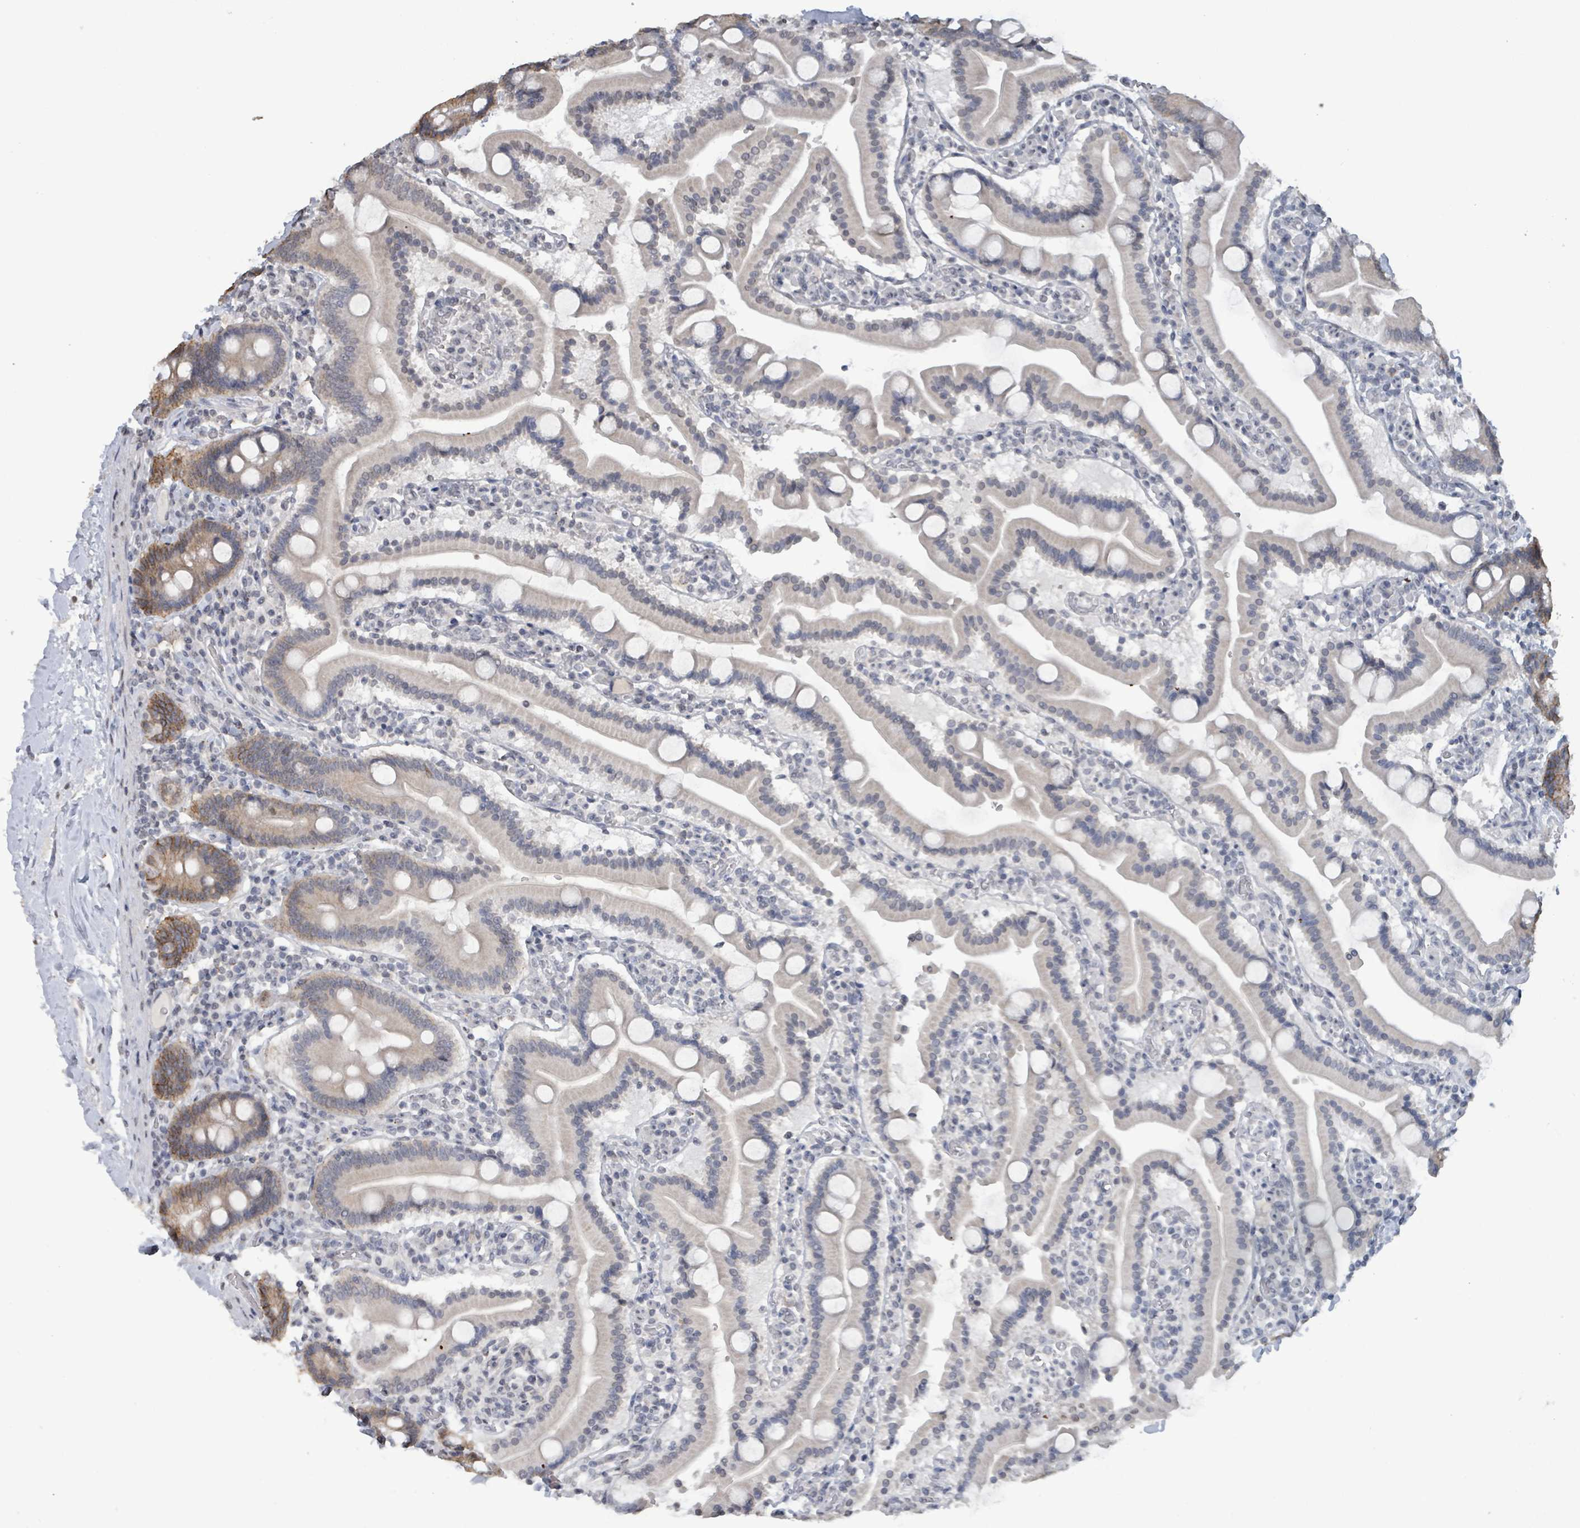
{"staining": {"intensity": "moderate", "quantity": "<25%", "location": "cytoplasmic/membranous"}, "tissue": "duodenum", "cell_type": "Glandular cells", "image_type": "normal", "snomed": [{"axis": "morphology", "description": "Normal tissue, NOS"}, {"axis": "topography", "description": "Duodenum"}], "caption": "IHC image of benign duodenum: duodenum stained using immunohistochemistry reveals low levels of moderate protein expression localized specifically in the cytoplasmic/membranous of glandular cells, appearing as a cytoplasmic/membranous brown color.", "gene": "CA9", "patient": {"sex": "male", "age": 55}}